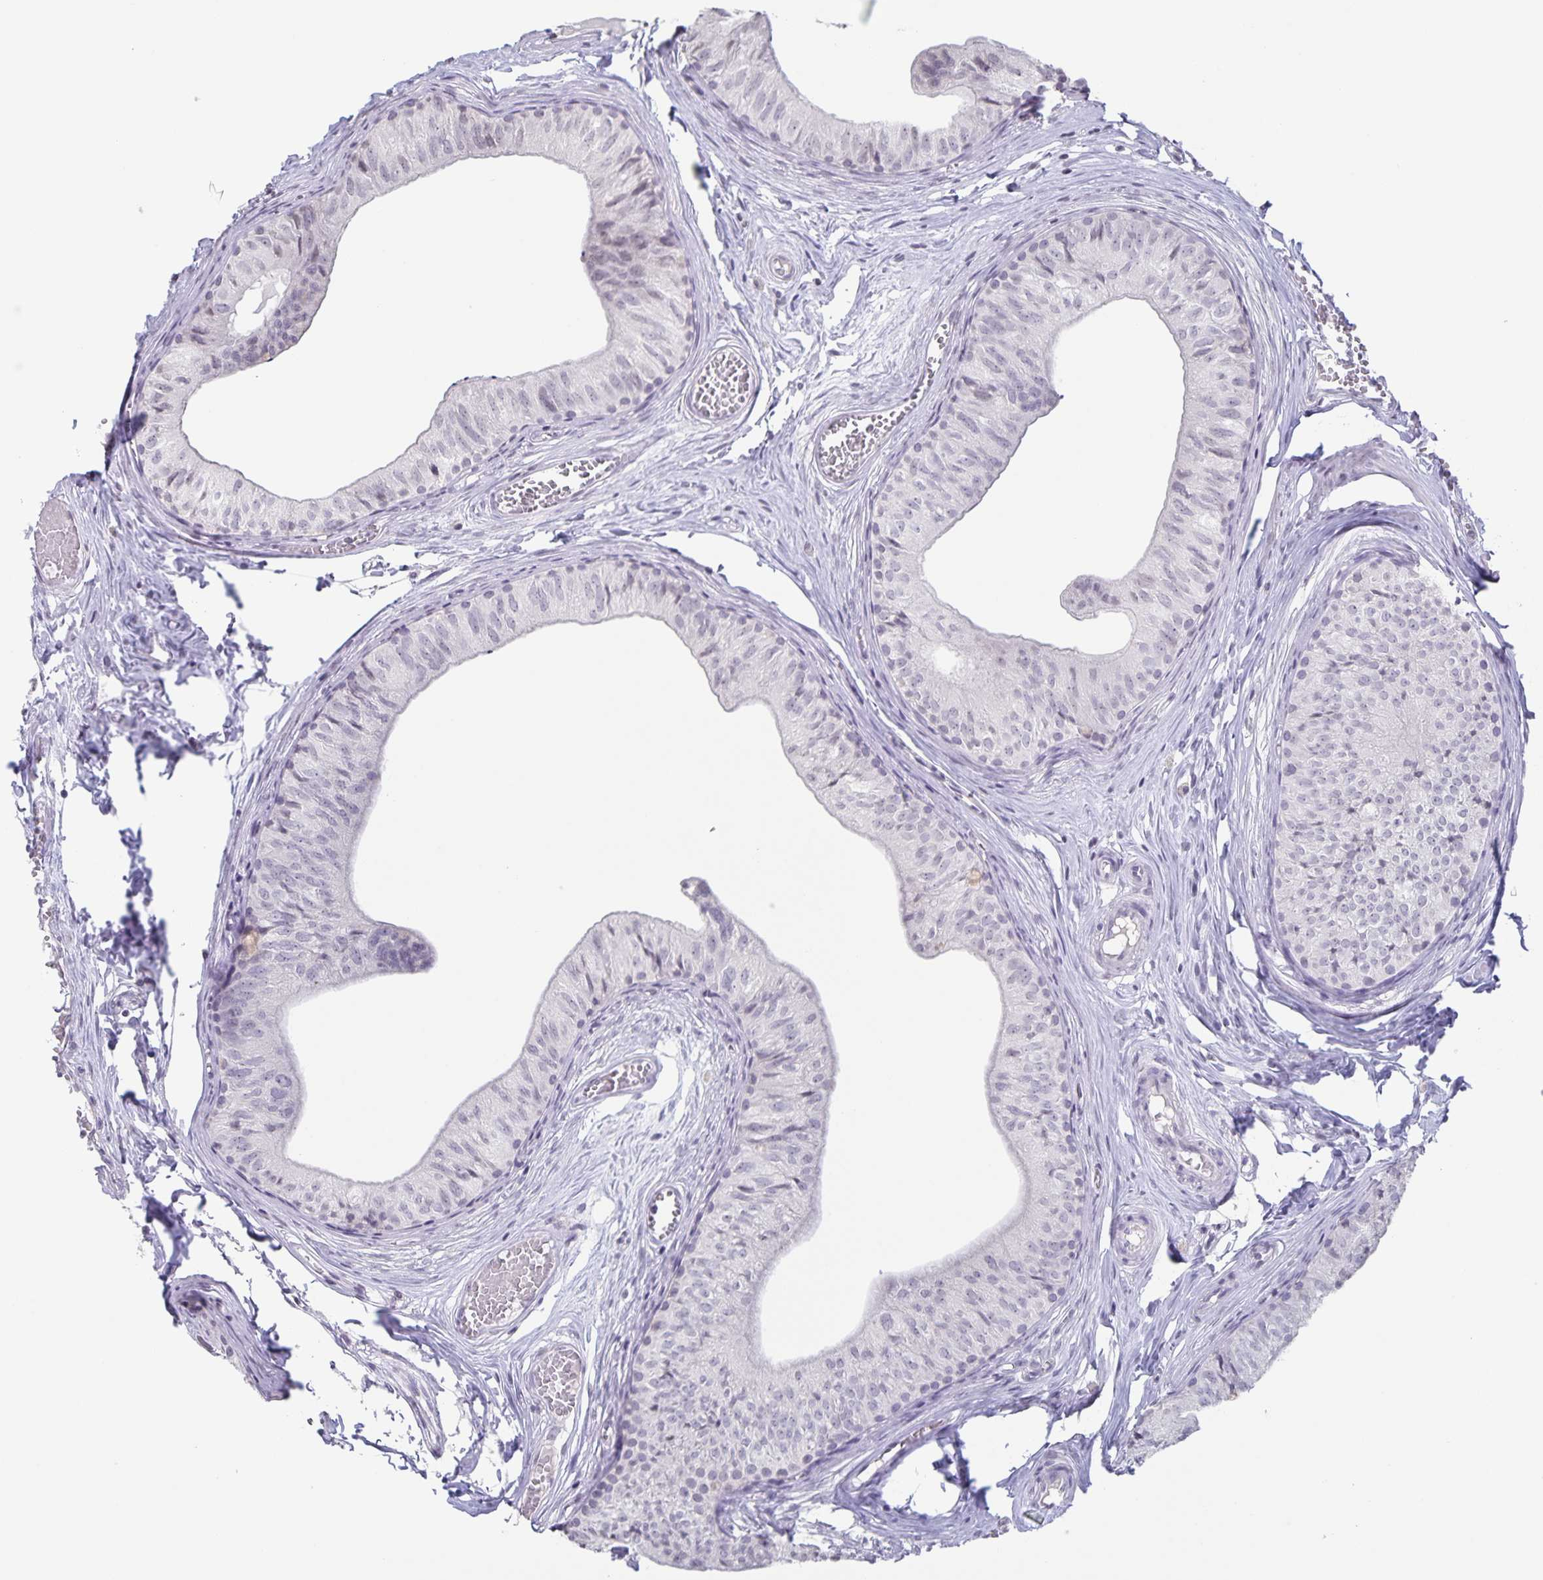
{"staining": {"intensity": "negative", "quantity": "none", "location": "none"}, "tissue": "epididymis", "cell_type": "Glandular cells", "image_type": "normal", "snomed": [{"axis": "morphology", "description": "Normal tissue, NOS"}, {"axis": "topography", "description": "Epididymis"}], "caption": "The micrograph shows no staining of glandular cells in normal epididymis.", "gene": "AQP4", "patient": {"sex": "male", "age": 25}}